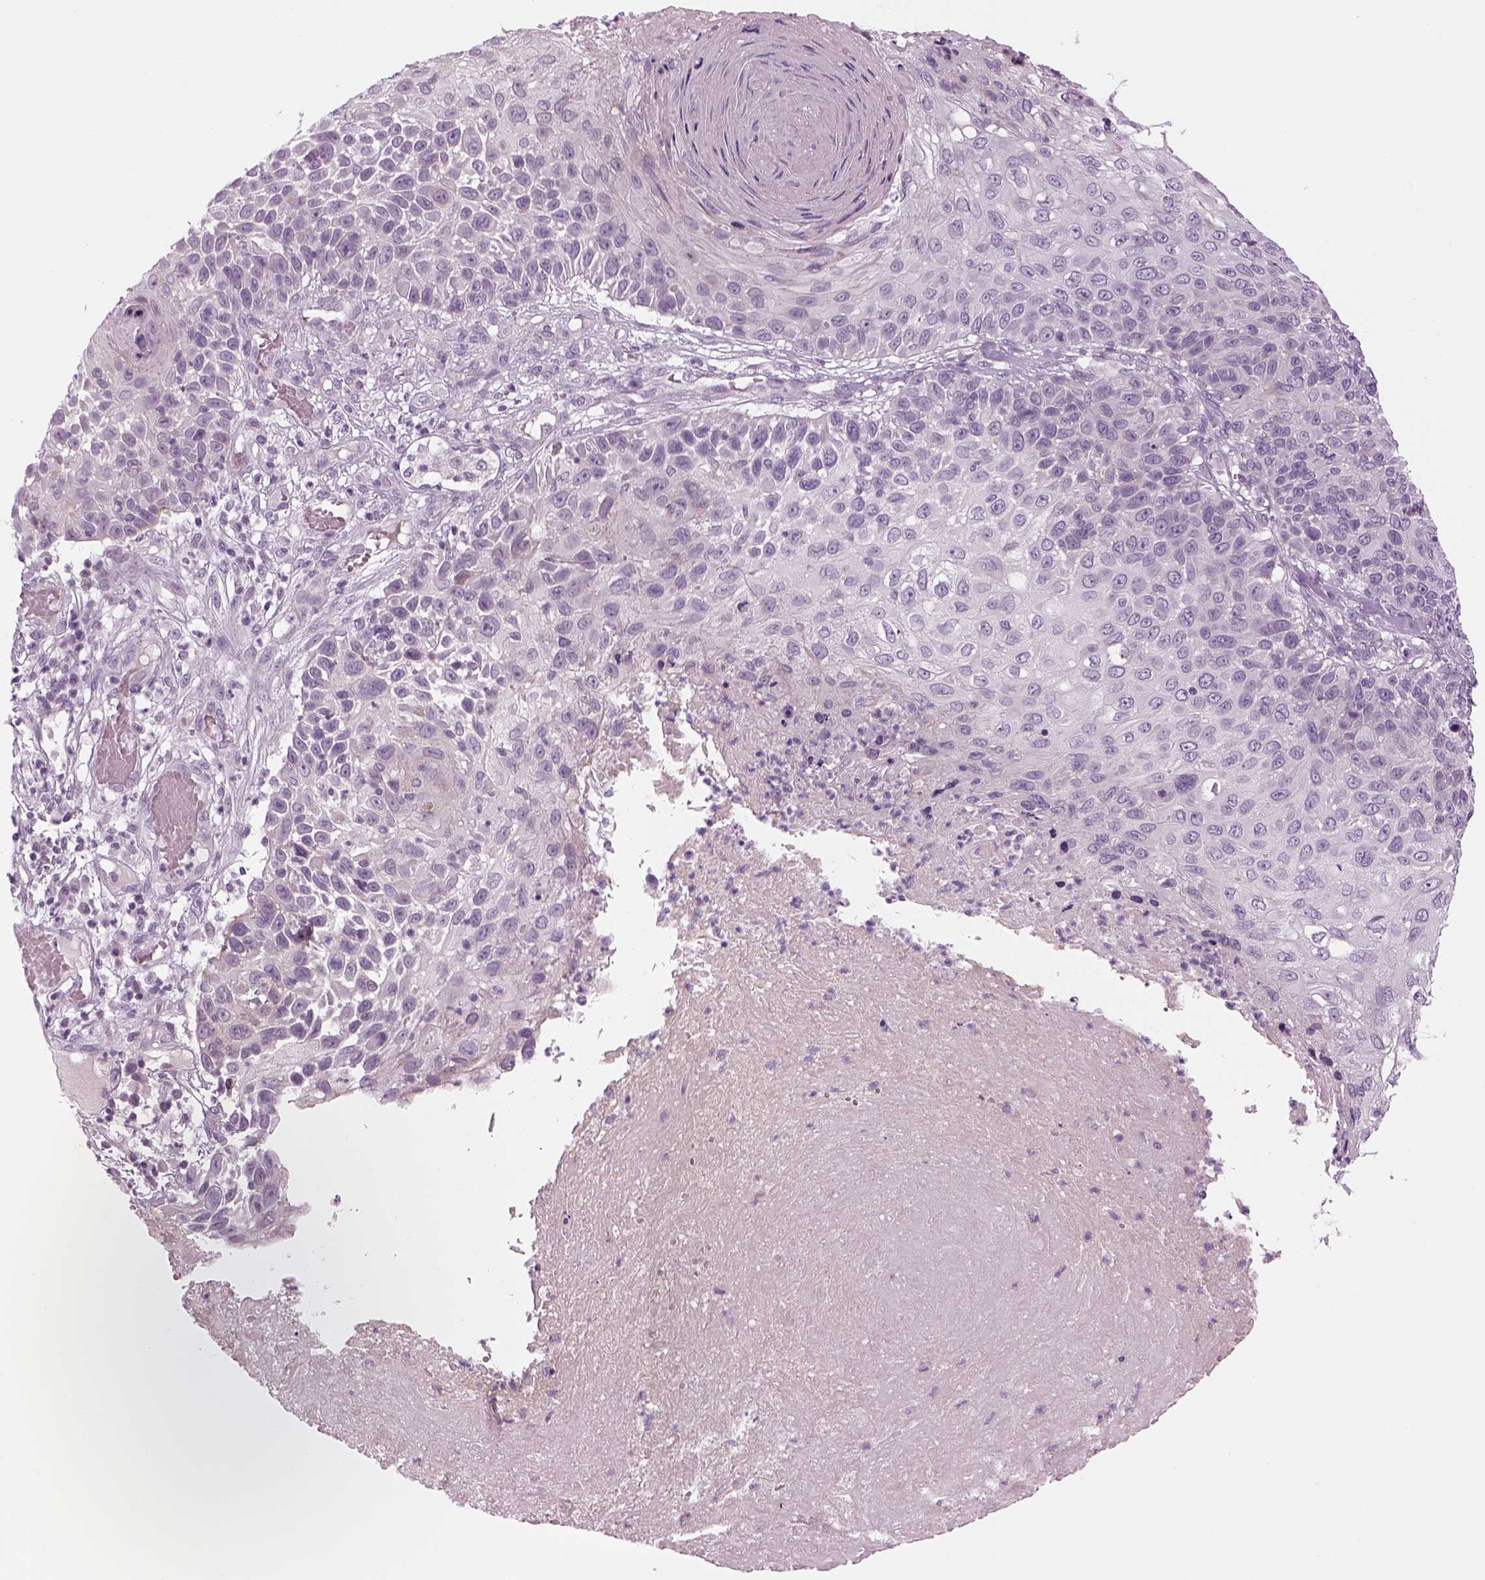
{"staining": {"intensity": "negative", "quantity": "none", "location": "none"}, "tissue": "skin cancer", "cell_type": "Tumor cells", "image_type": "cancer", "snomed": [{"axis": "morphology", "description": "Squamous cell carcinoma, NOS"}, {"axis": "topography", "description": "Skin"}], "caption": "The immunohistochemistry (IHC) micrograph has no significant expression in tumor cells of squamous cell carcinoma (skin) tissue.", "gene": "LRRIQ3", "patient": {"sex": "male", "age": 92}}